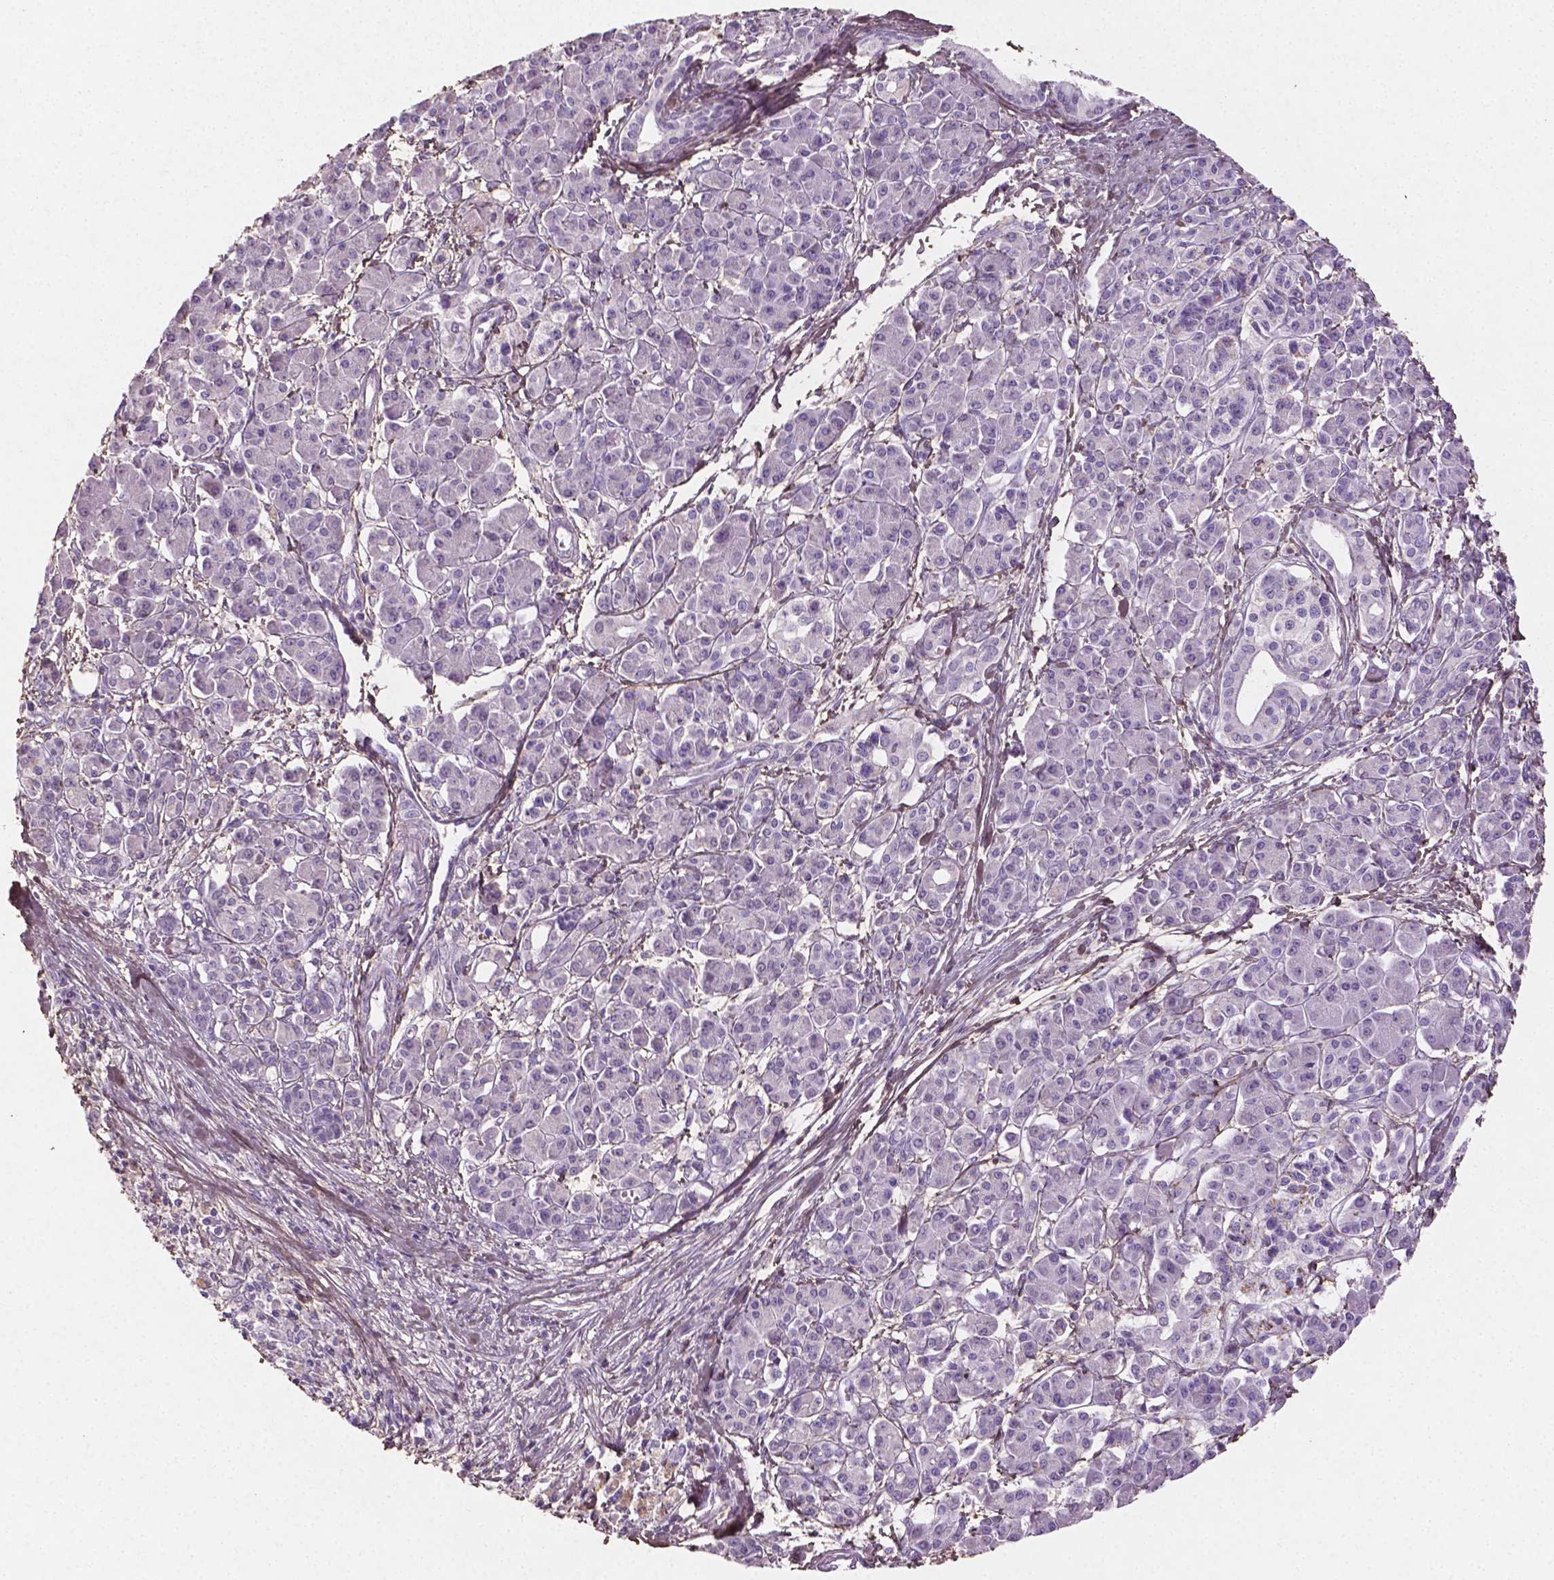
{"staining": {"intensity": "negative", "quantity": "none", "location": "none"}, "tissue": "pancreatic cancer", "cell_type": "Tumor cells", "image_type": "cancer", "snomed": [{"axis": "morphology", "description": "Adenocarcinoma, NOS"}, {"axis": "topography", "description": "Pancreas"}], "caption": "This image is of pancreatic cancer (adenocarcinoma) stained with immunohistochemistry to label a protein in brown with the nuclei are counter-stained blue. There is no positivity in tumor cells.", "gene": "DLG2", "patient": {"sex": "female", "age": 68}}